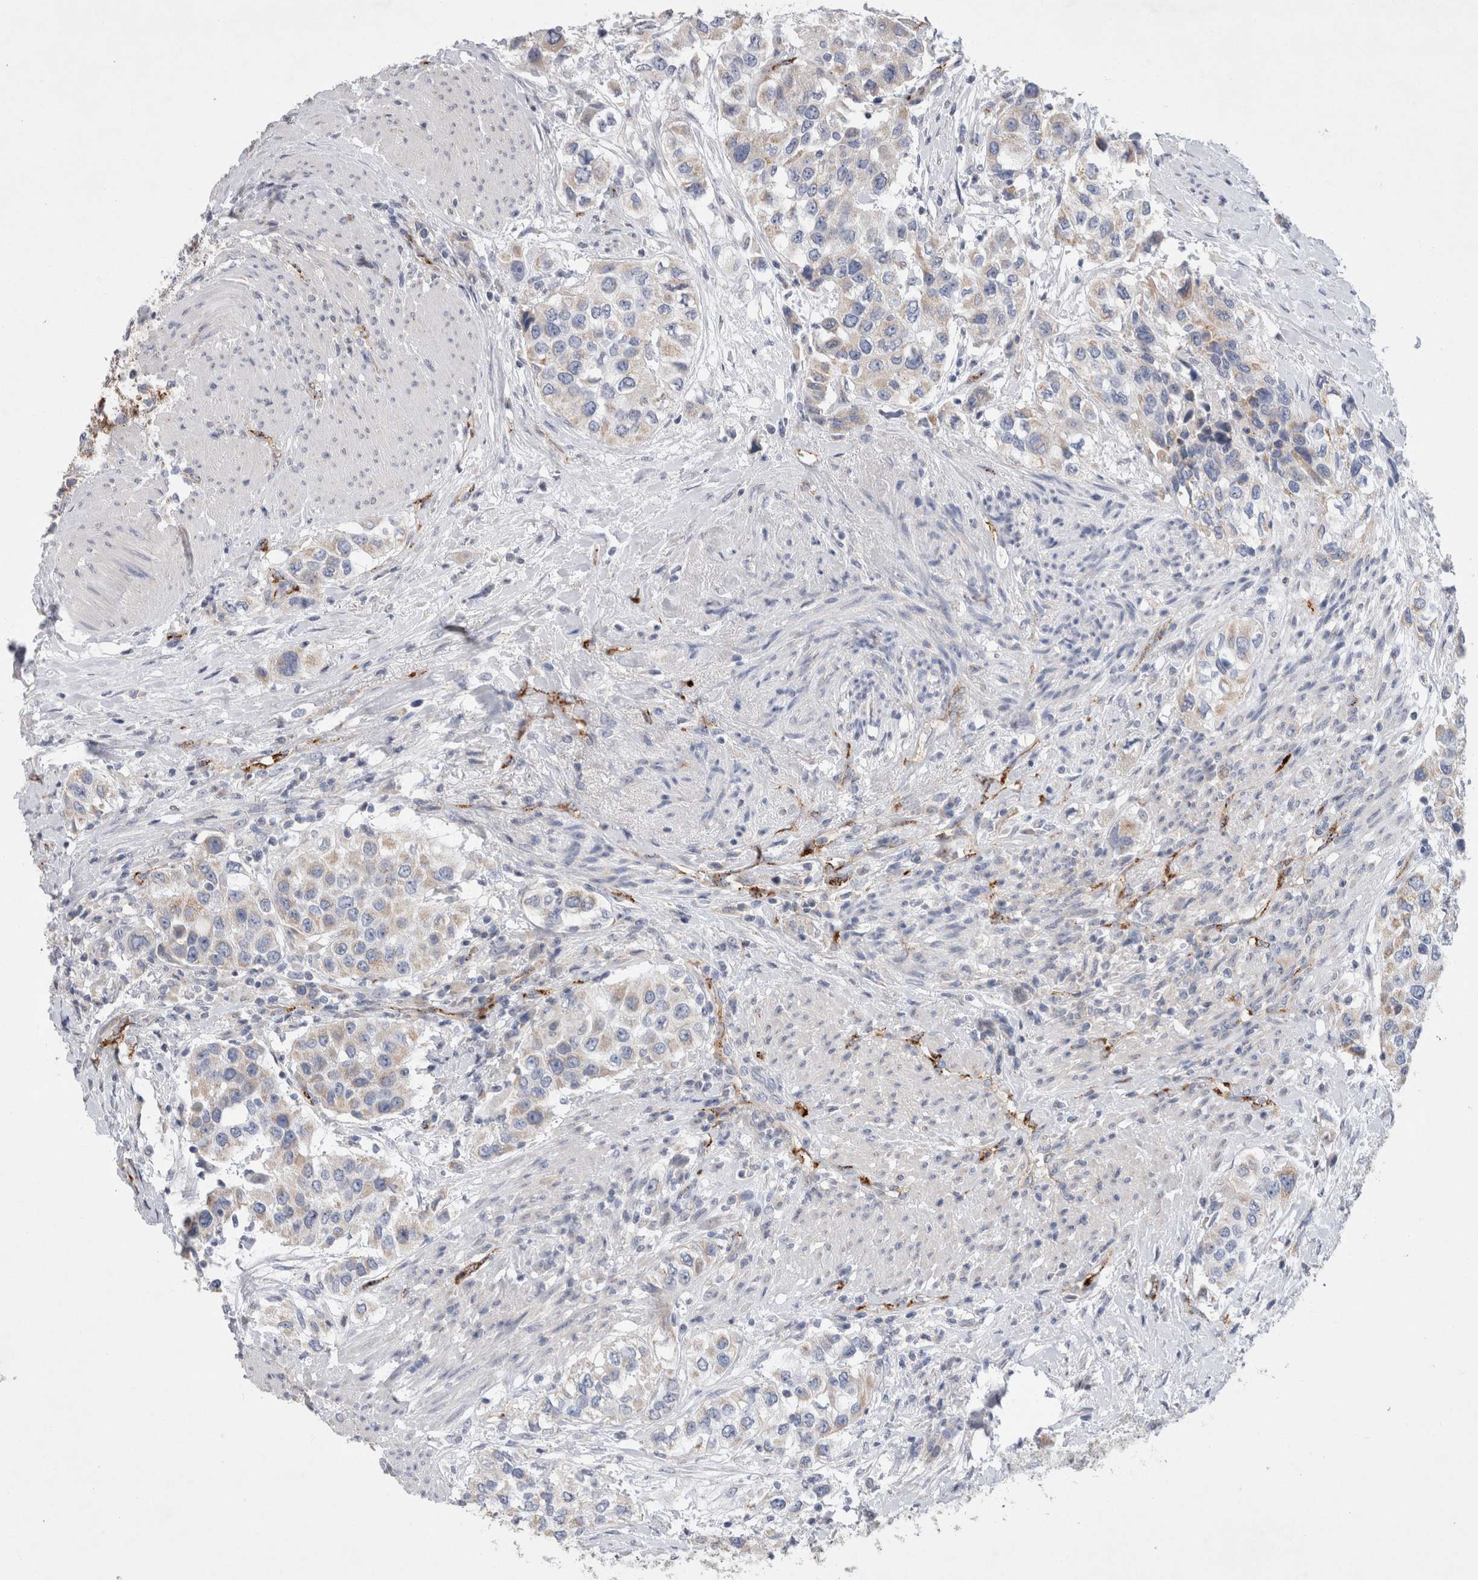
{"staining": {"intensity": "weak", "quantity": "<25%", "location": "cytoplasmic/membranous"}, "tissue": "urothelial cancer", "cell_type": "Tumor cells", "image_type": "cancer", "snomed": [{"axis": "morphology", "description": "Urothelial carcinoma, High grade"}, {"axis": "topography", "description": "Urinary bladder"}], "caption": "DAB (3,3'-diaminobenzidine) immunohistochemical staining of human urothelial cancer demonstrates no significant staining in tumor cells.", "gene": "IARS2", "patient": {"sex": "female", "age": 80}}